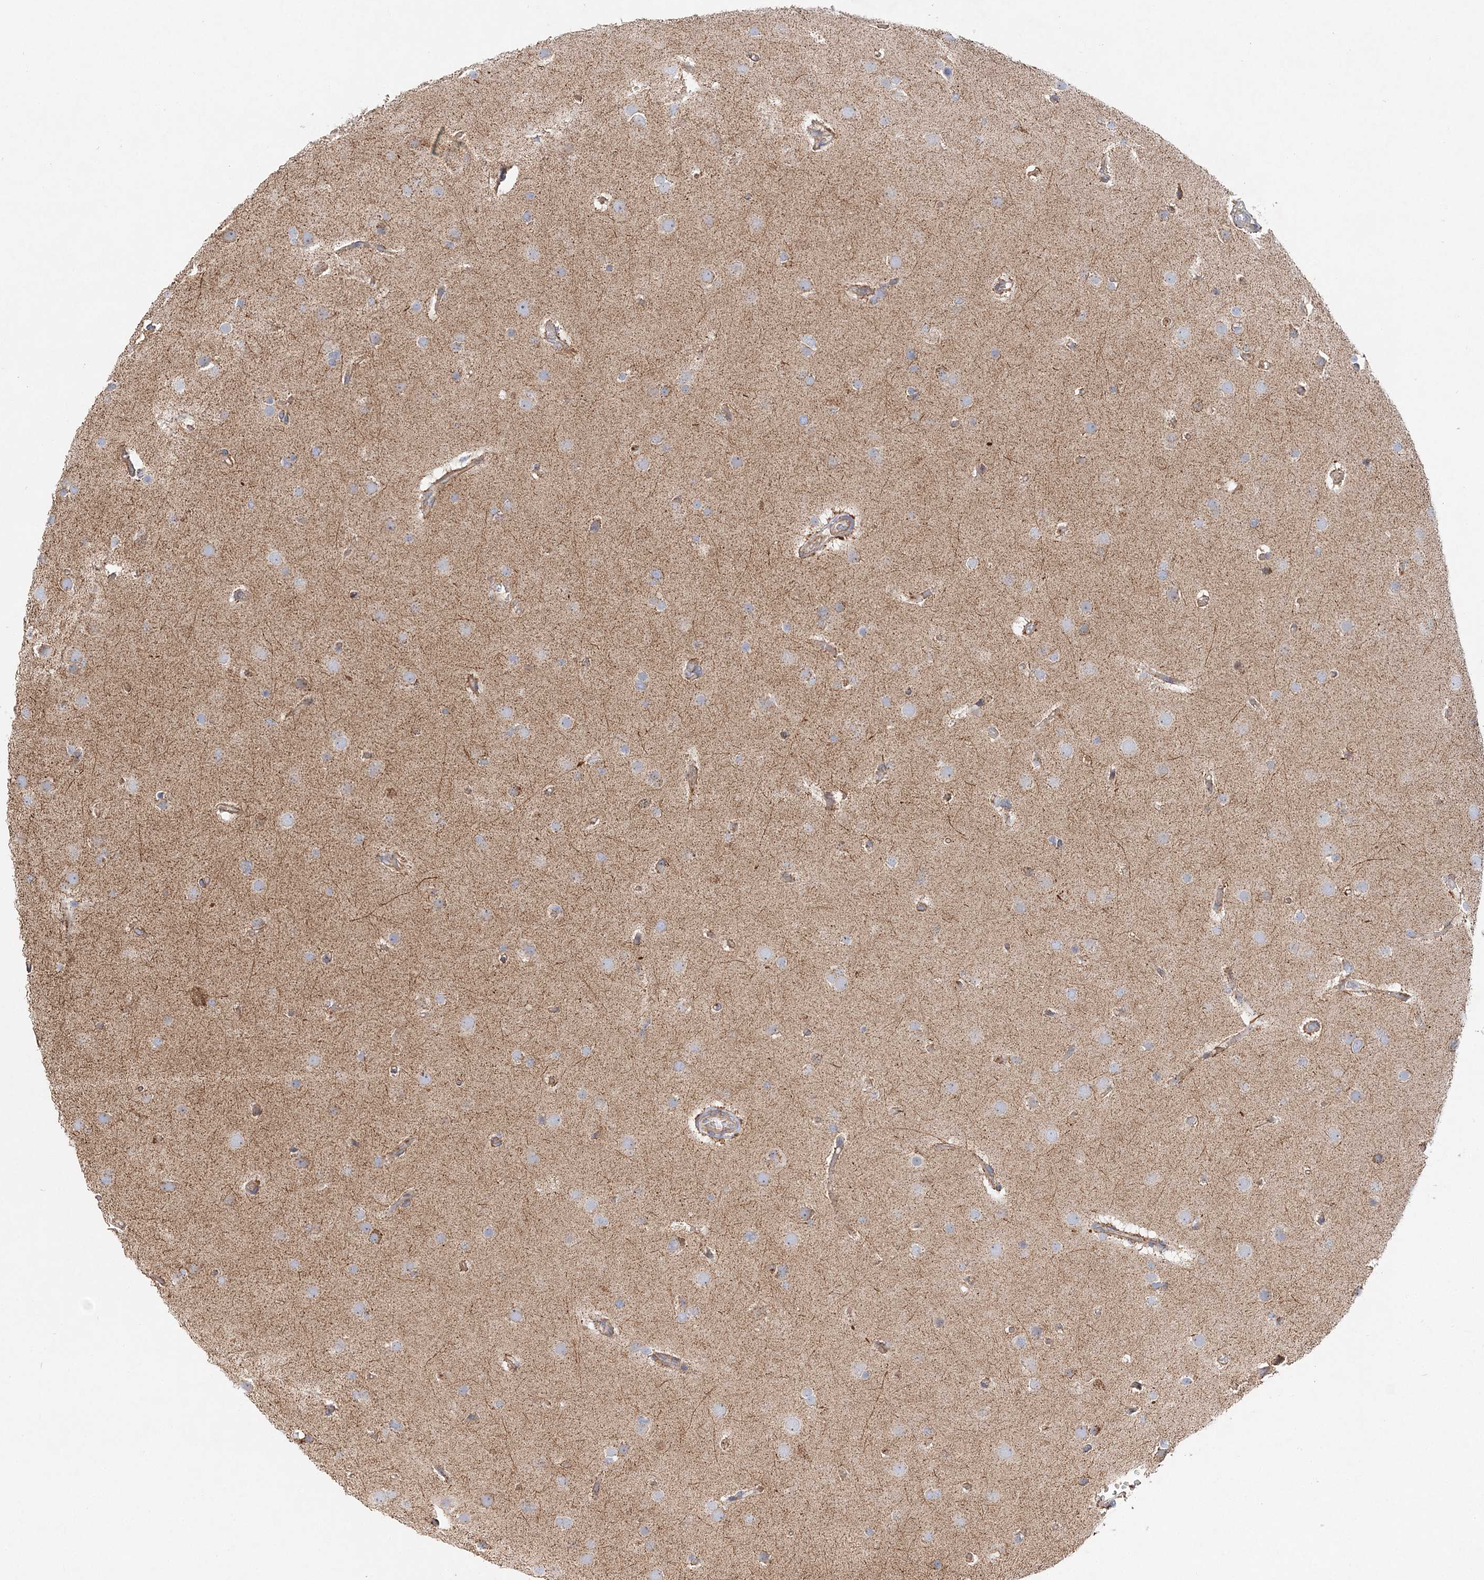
{"staining": {"intensity": "negative", "quantity": "none", "location": "none"}, "tissue": "glioma", "cell_type": "Tumor cells", "image_type": "cancer", "snomed": [{"axis": "morphology", "description": "Glioma, malignant, High grade"}, {"axis": "topography", "description": "Cerebral cortex"}], "caption": "Malignant high-grade glioma was stained to show a protein in brown. There is no significant staining in tumor cells.", "gene": "ZFYVE16", "patient": {"sex": "female", "age": 36}}